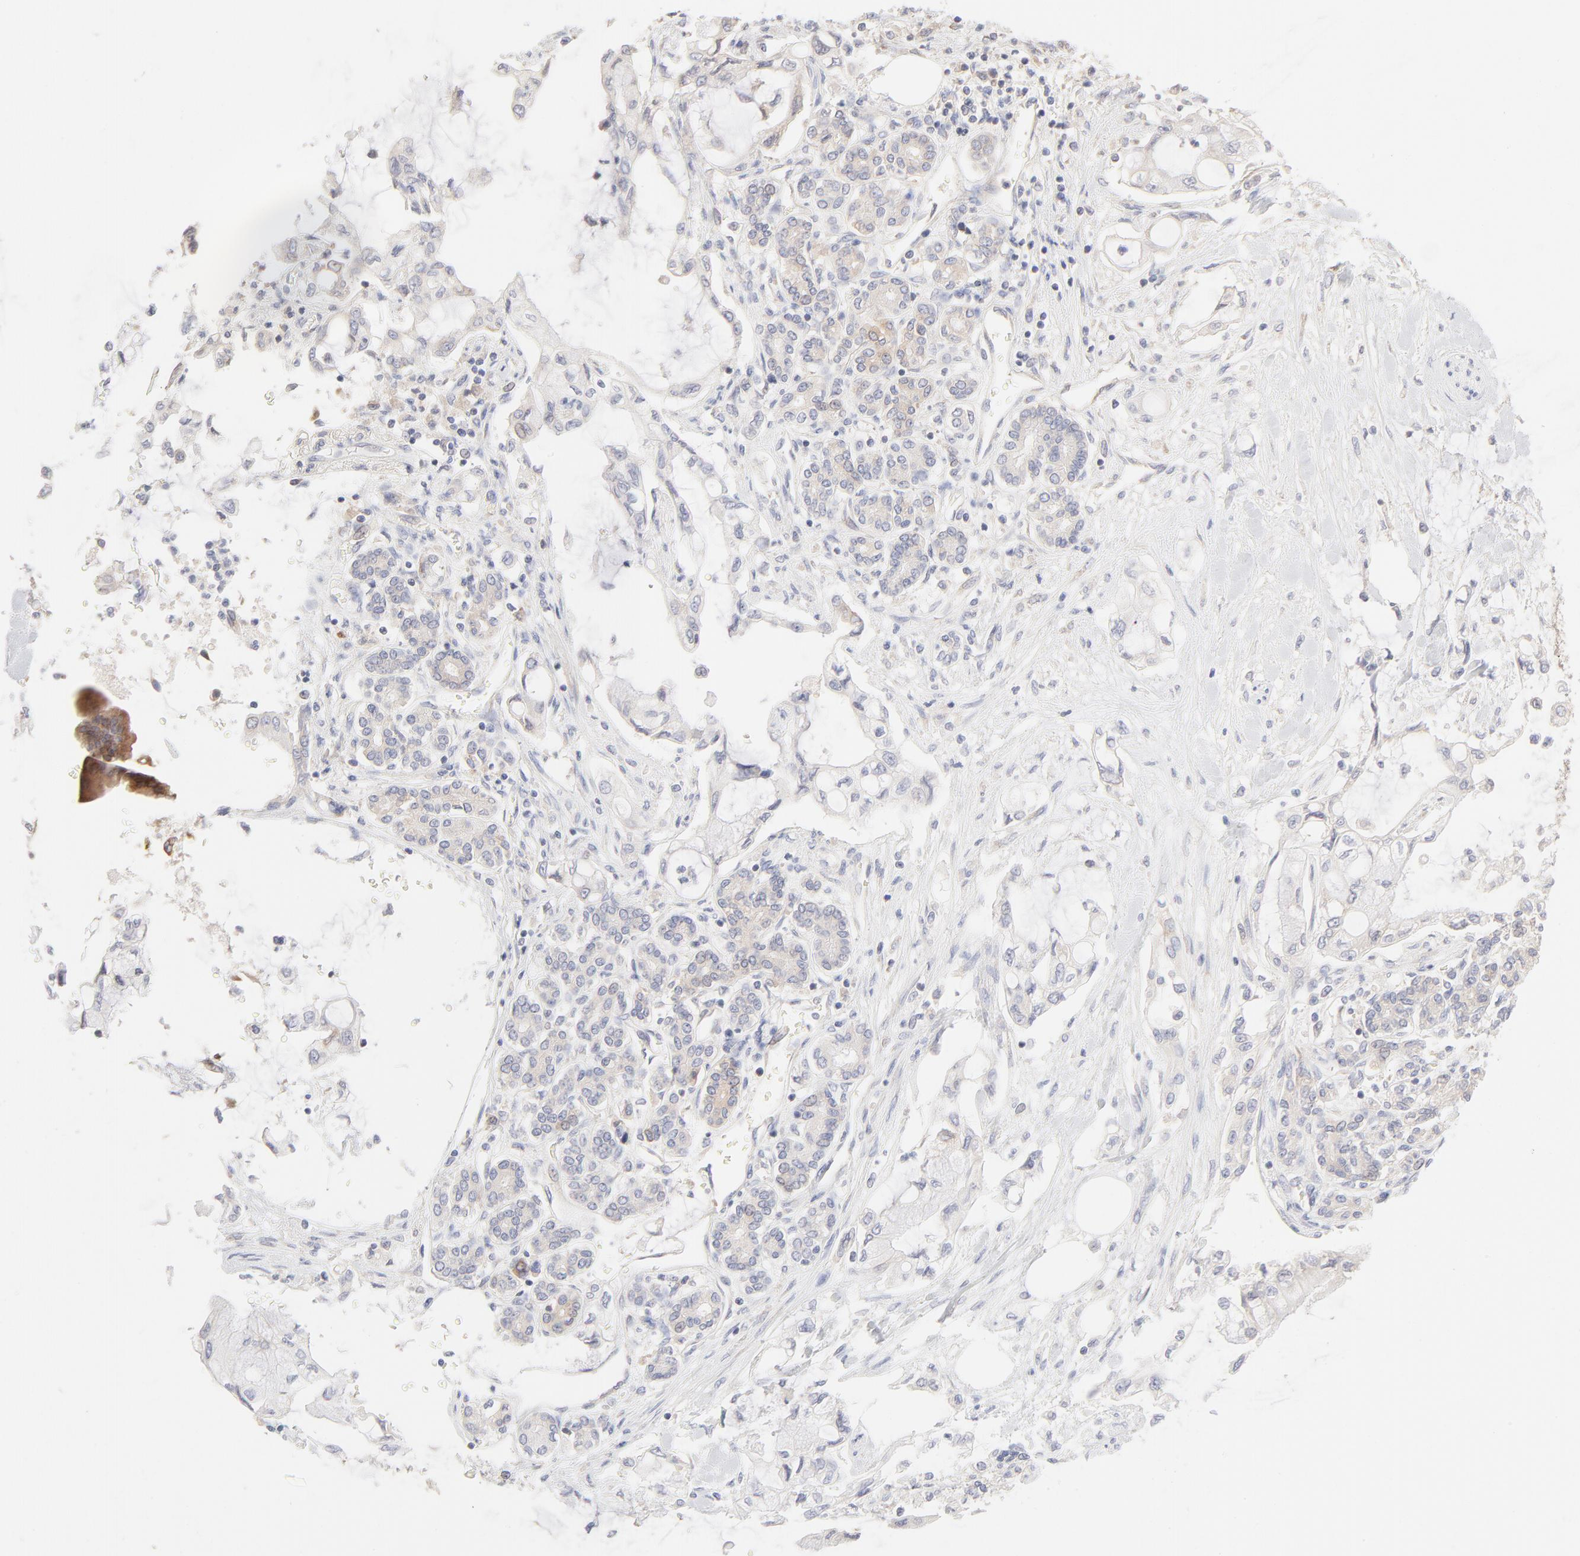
{"staining": {"intensity": "negative", "quantity": "none", "location": "none"}, "tissue": "pancreatic cancer", "cell_type": "Tumor cells", "image_type": "cancer", "snomed": [{"axis": "morphology", "description": "Adenocarcinoma, NOS"}, {"axis": "topography", "description": "Pancreas"}], "caption": "This photomicrograph is of pancreatic adenocarcinoma stained with immunohistochemistry (IHC) to label a protein in brown with the nuclei are counter-stained blue. There is no staining in tumor cells.", "gene": "RPS21", "patient": {"sex": "female", "age": 70}}